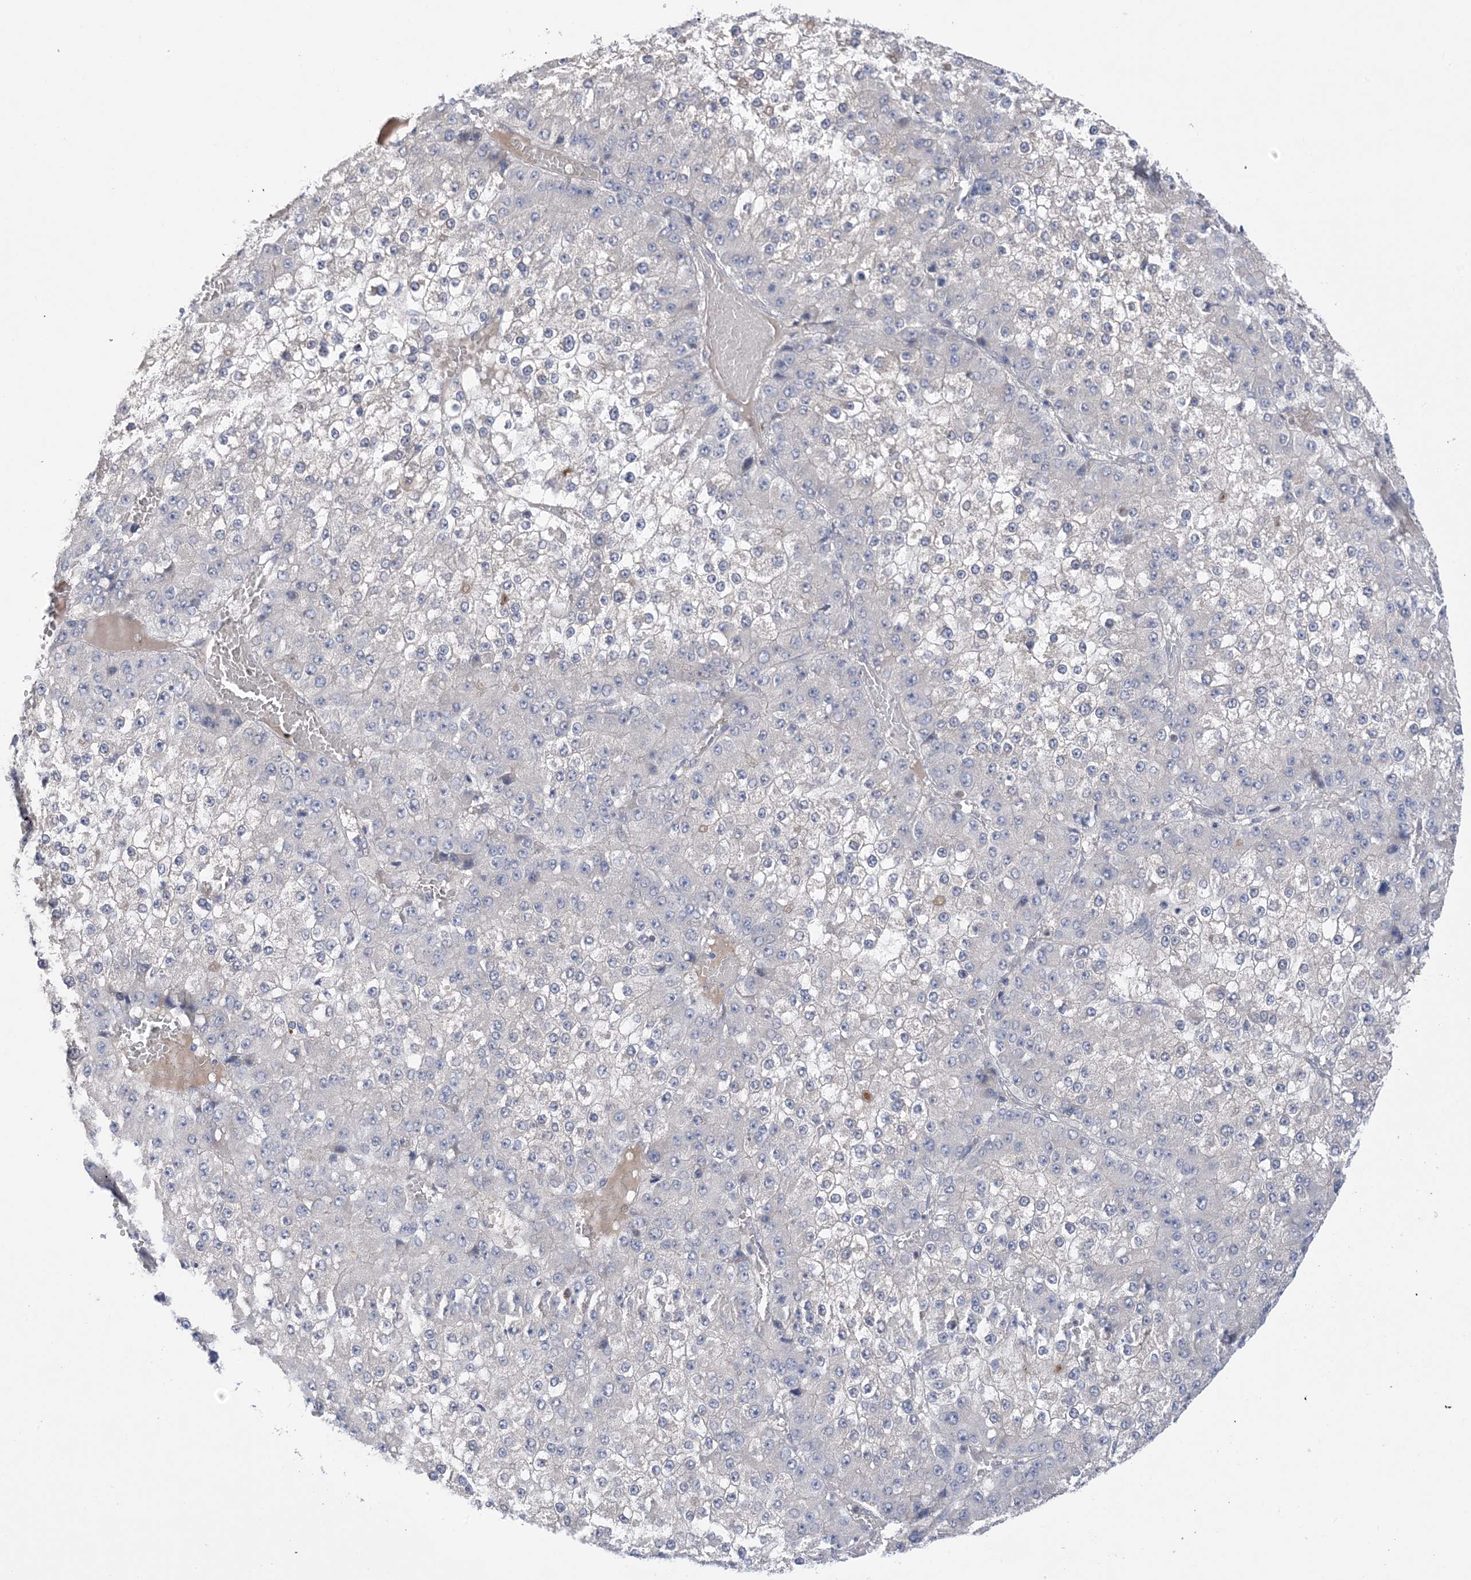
{"staining": {"intensity": "negative", "quantity": "none", "location": "none"}, "tissue": "liver cancer", "cell_type": "Tumor cells", "image_type": "cancer", "snomed": [{"axis": "morphology", "description": "Carcinoma, Hepatocellular, NOS"}, {"axis": "topography", "description": "Liver"}], "caption": "An immunohistochemistry image of hepatocellular carcinoma (liver) is shown. There is no staining in tumor cells of hepatocellular carcinoma (liver).", "gene": "TTYH1", "patient": {"sex": "female", "age": 73}}